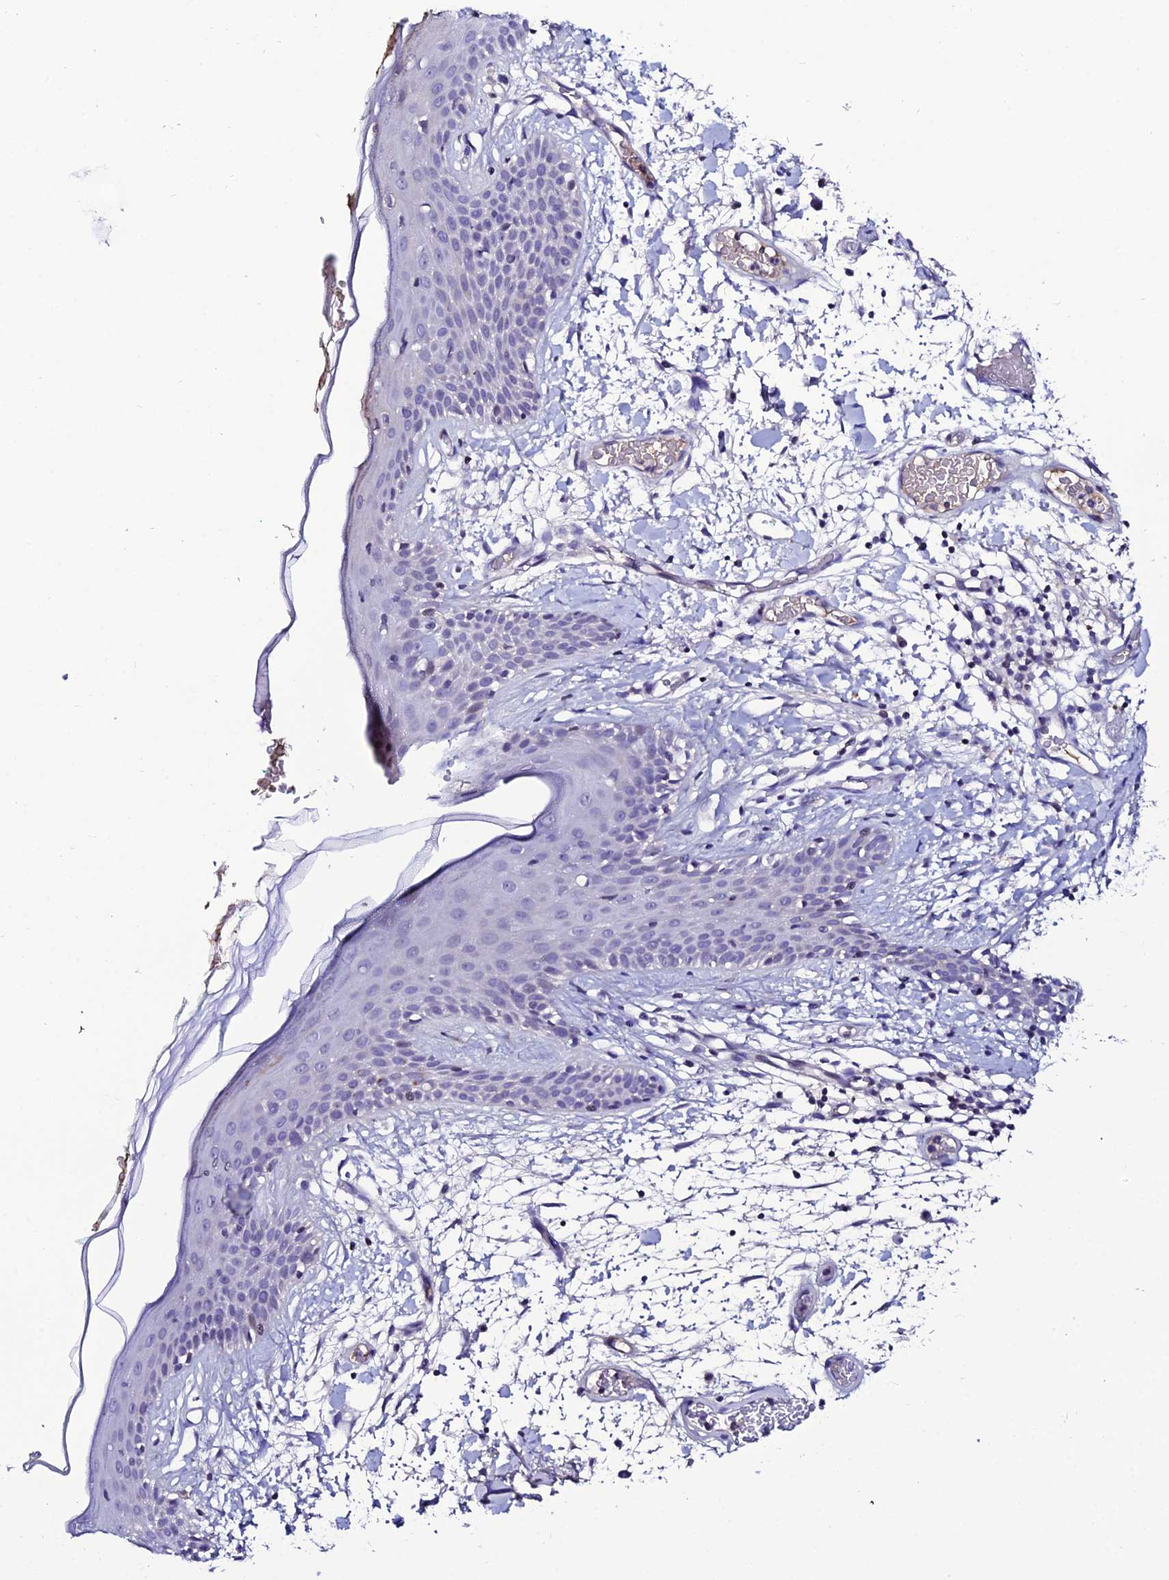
{"staining": {"intensity": "negative", "quantity": "none", "location": "none"}, "tissue": "skin", "cell_type": "Fibroblasts", "image_type": "normal", "snomed": [{"axis": "morphology", "description": "Normal tissue, NOS"}, {"axis": "topography", "description": "Skin"}], "caption": "This is an IHC micrograph of normal skin. There is no expression in fibroblasts.", "gene": "DEFB132", "patient": {"sex": "male", "age": 79}}